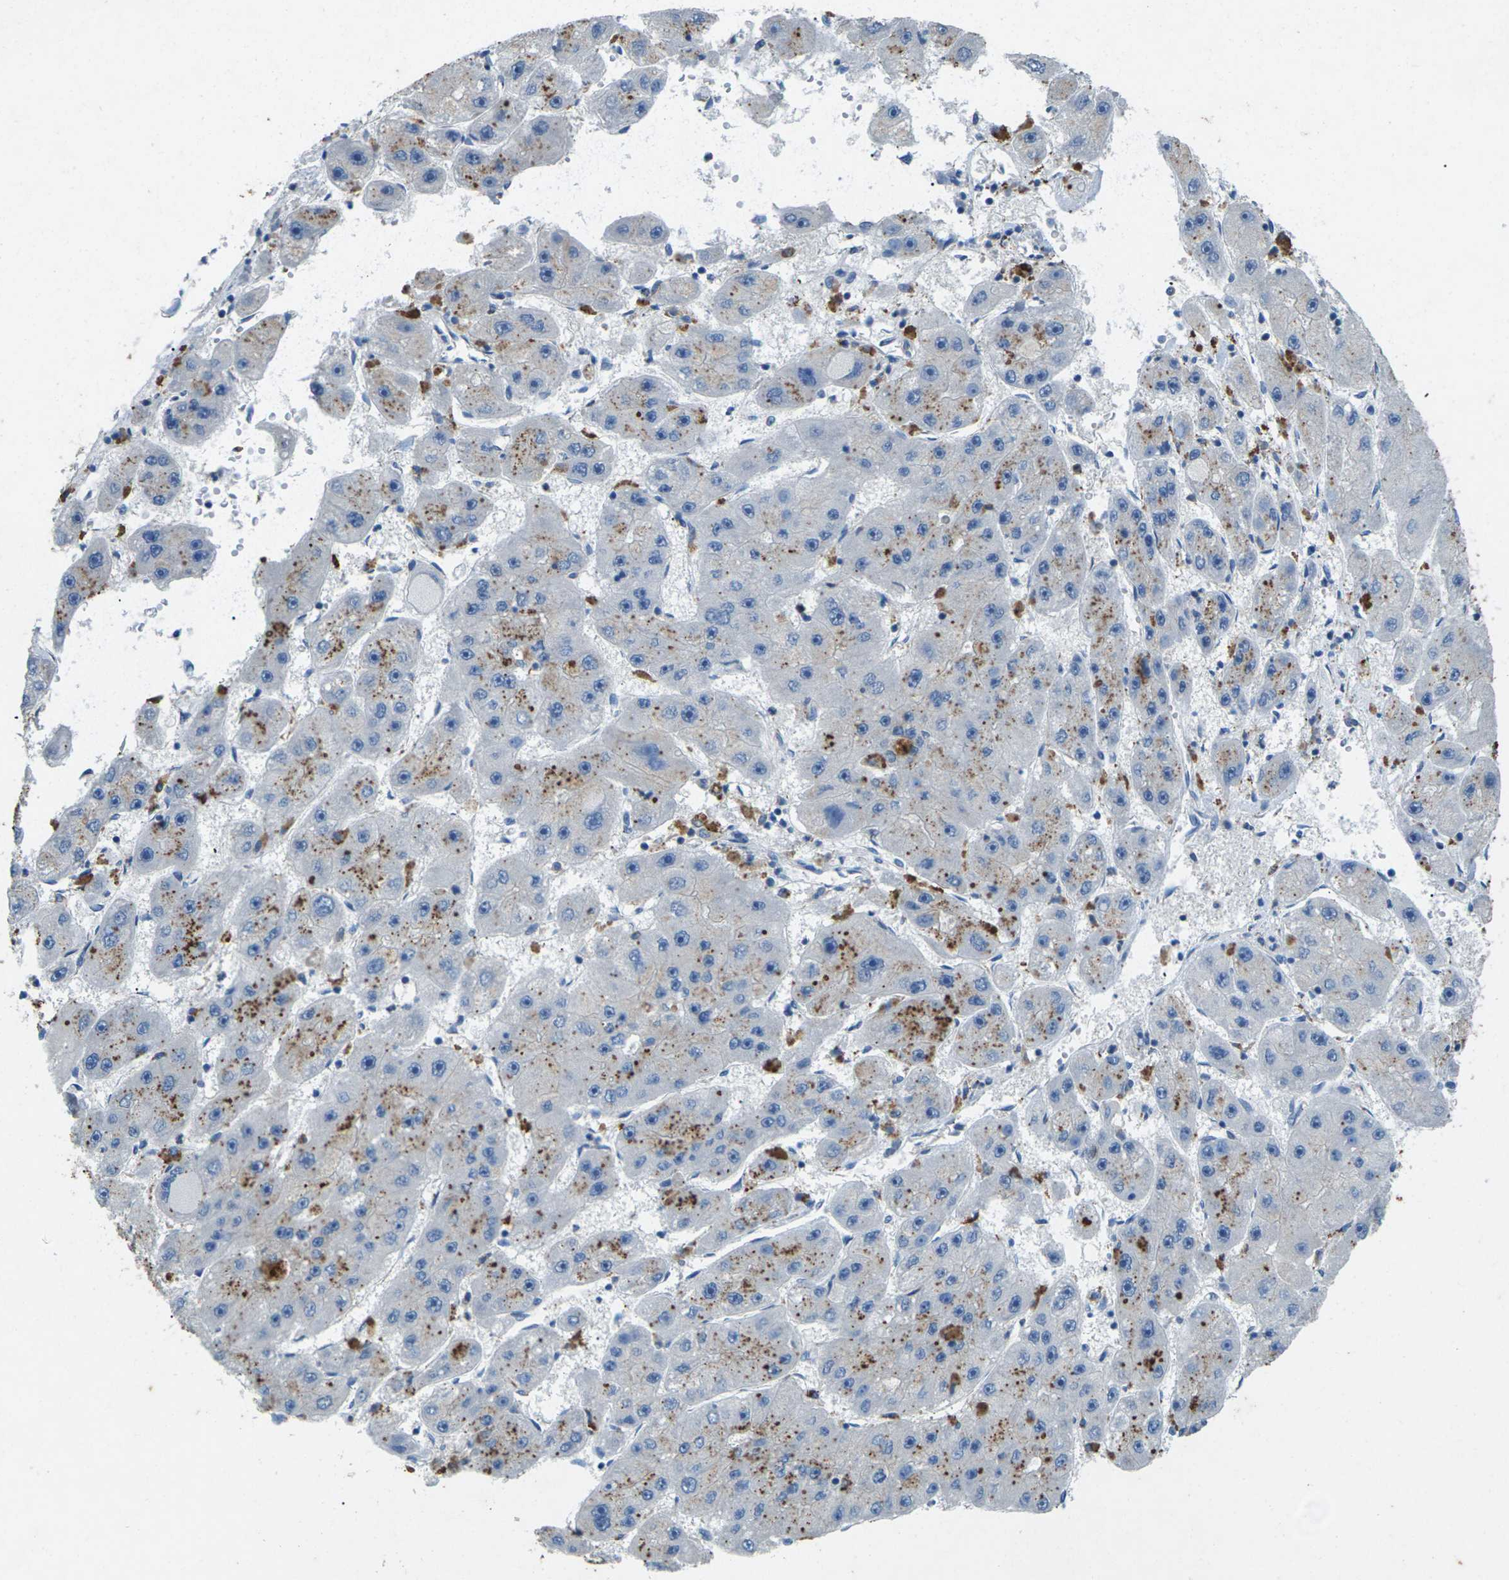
{"staining": {"intensity": "moderate", "quantity": "25%-75%", "location": "cytoplasmic/membranous"}, "tissue": "liver cancer", "cell_type": "Tumor cells", "image_type": "cancer", "snomed": [{"axis": "morphology", "description": "Carcinoma, Hepatocellular, NOS"}, {"axis": "topography", "description": "Liver"}], "caption": "This micrograph shows IHC staining of human liver cancer (hepatocellular carcinoma), with medium moderate cytoplasmic/membranous positivity in approximately 25%-75% of tumor cells.", "gene": "SIGLEC14", "patient": {"sex": "female", "age": 61}}